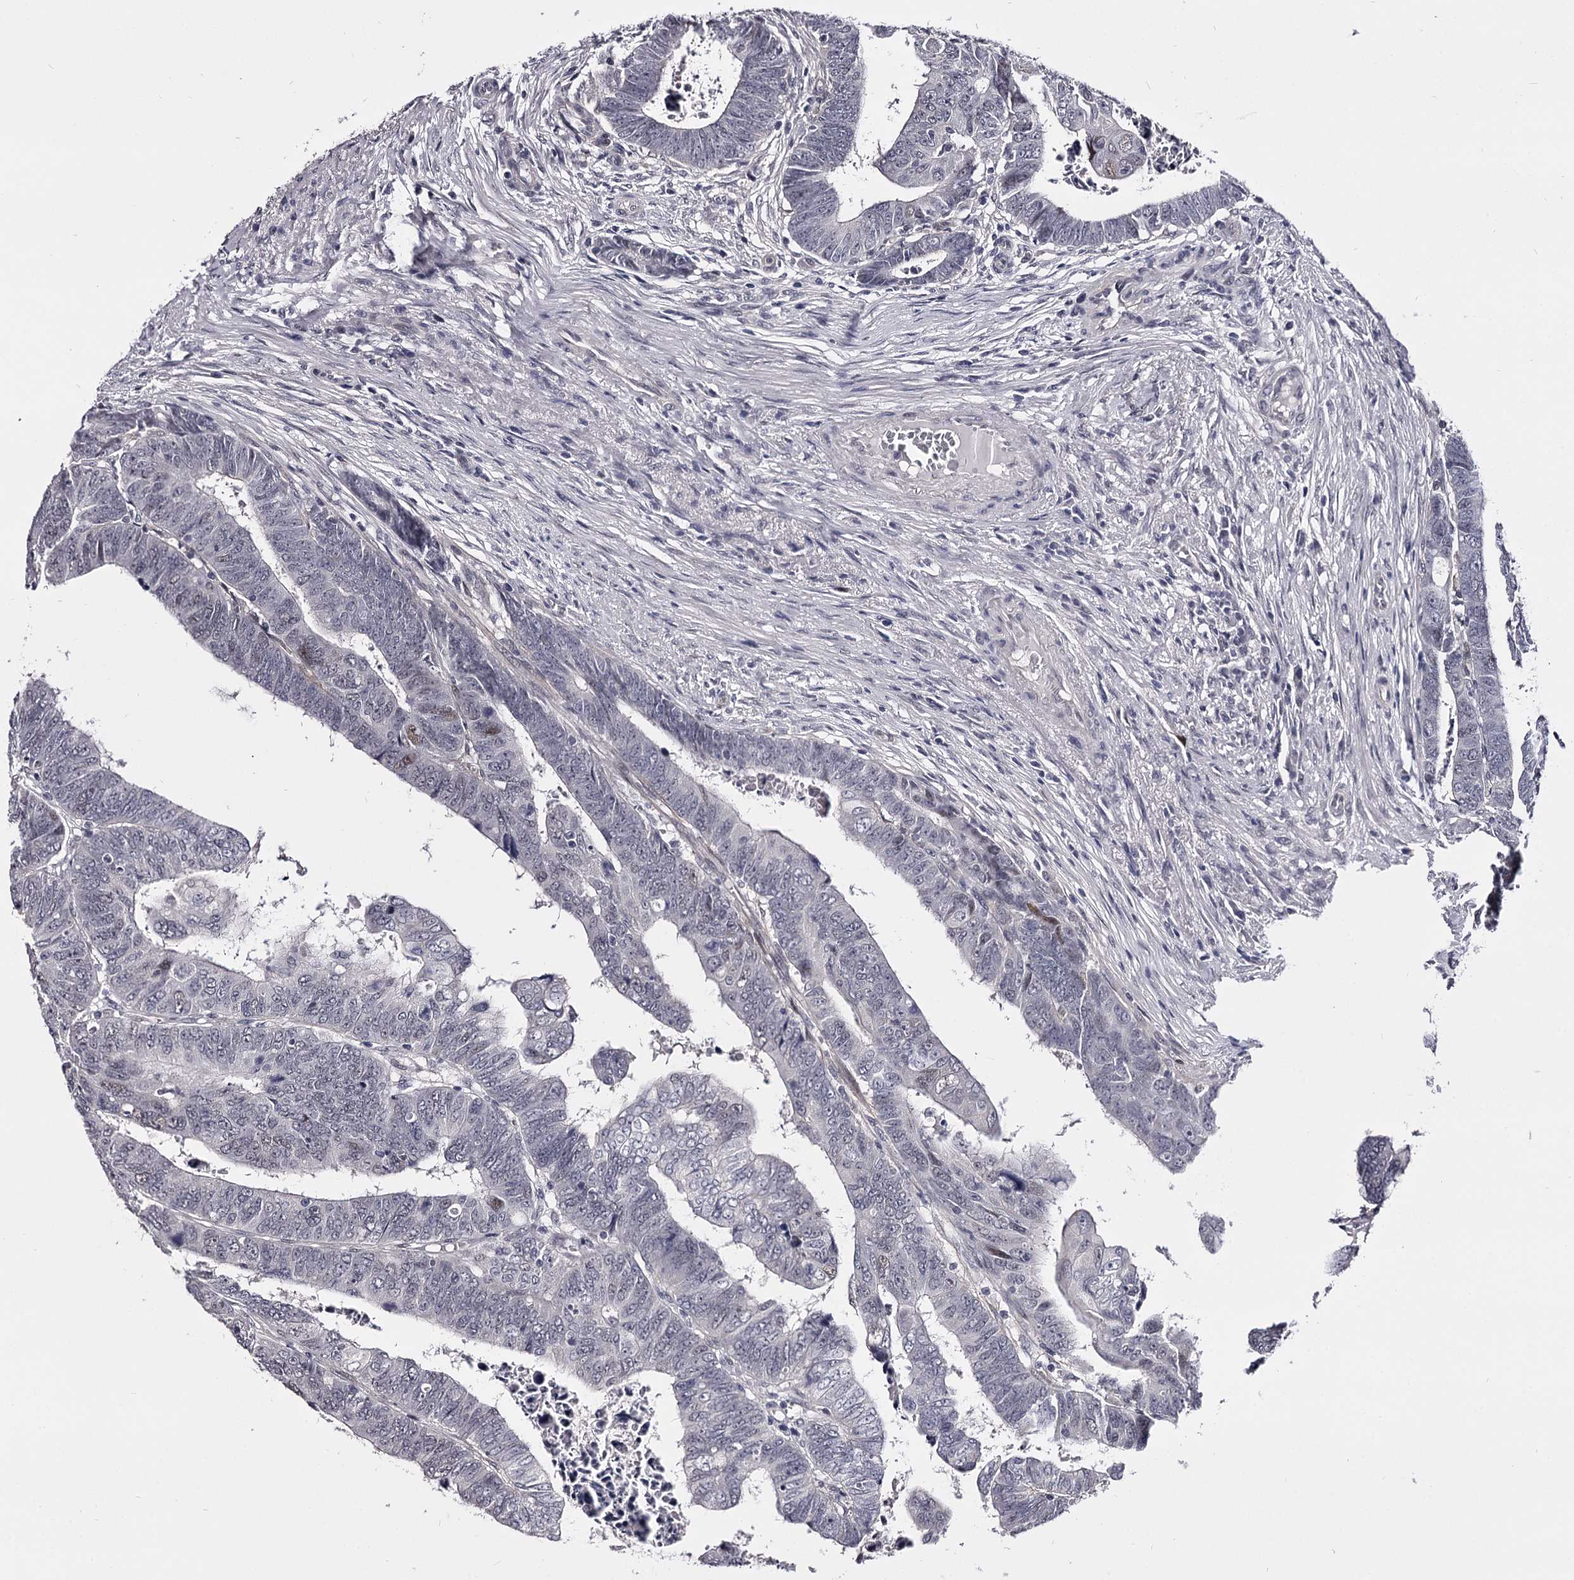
{"staining": {"intensity": "negative", "quantity": "none", "location": "none"}, "tissue": "colorectal cancer", "cell_type": "Tumor cells", "image_type": "cancer", "snomed": [{"axis": "morphology", "description": "Normal tissue, NOS"}, {"axis": "morphology", "description": "Adenocarcinoma, NOS"}, {"axis": "topography", "description": "Rectum"}], "caption": "This is an immunohistochemistry photomicrograph of colorectal cancer. There is no staining in tumor cells.", "gene": "OVOL2", "patient": {"sex": "female", "age": 65}}